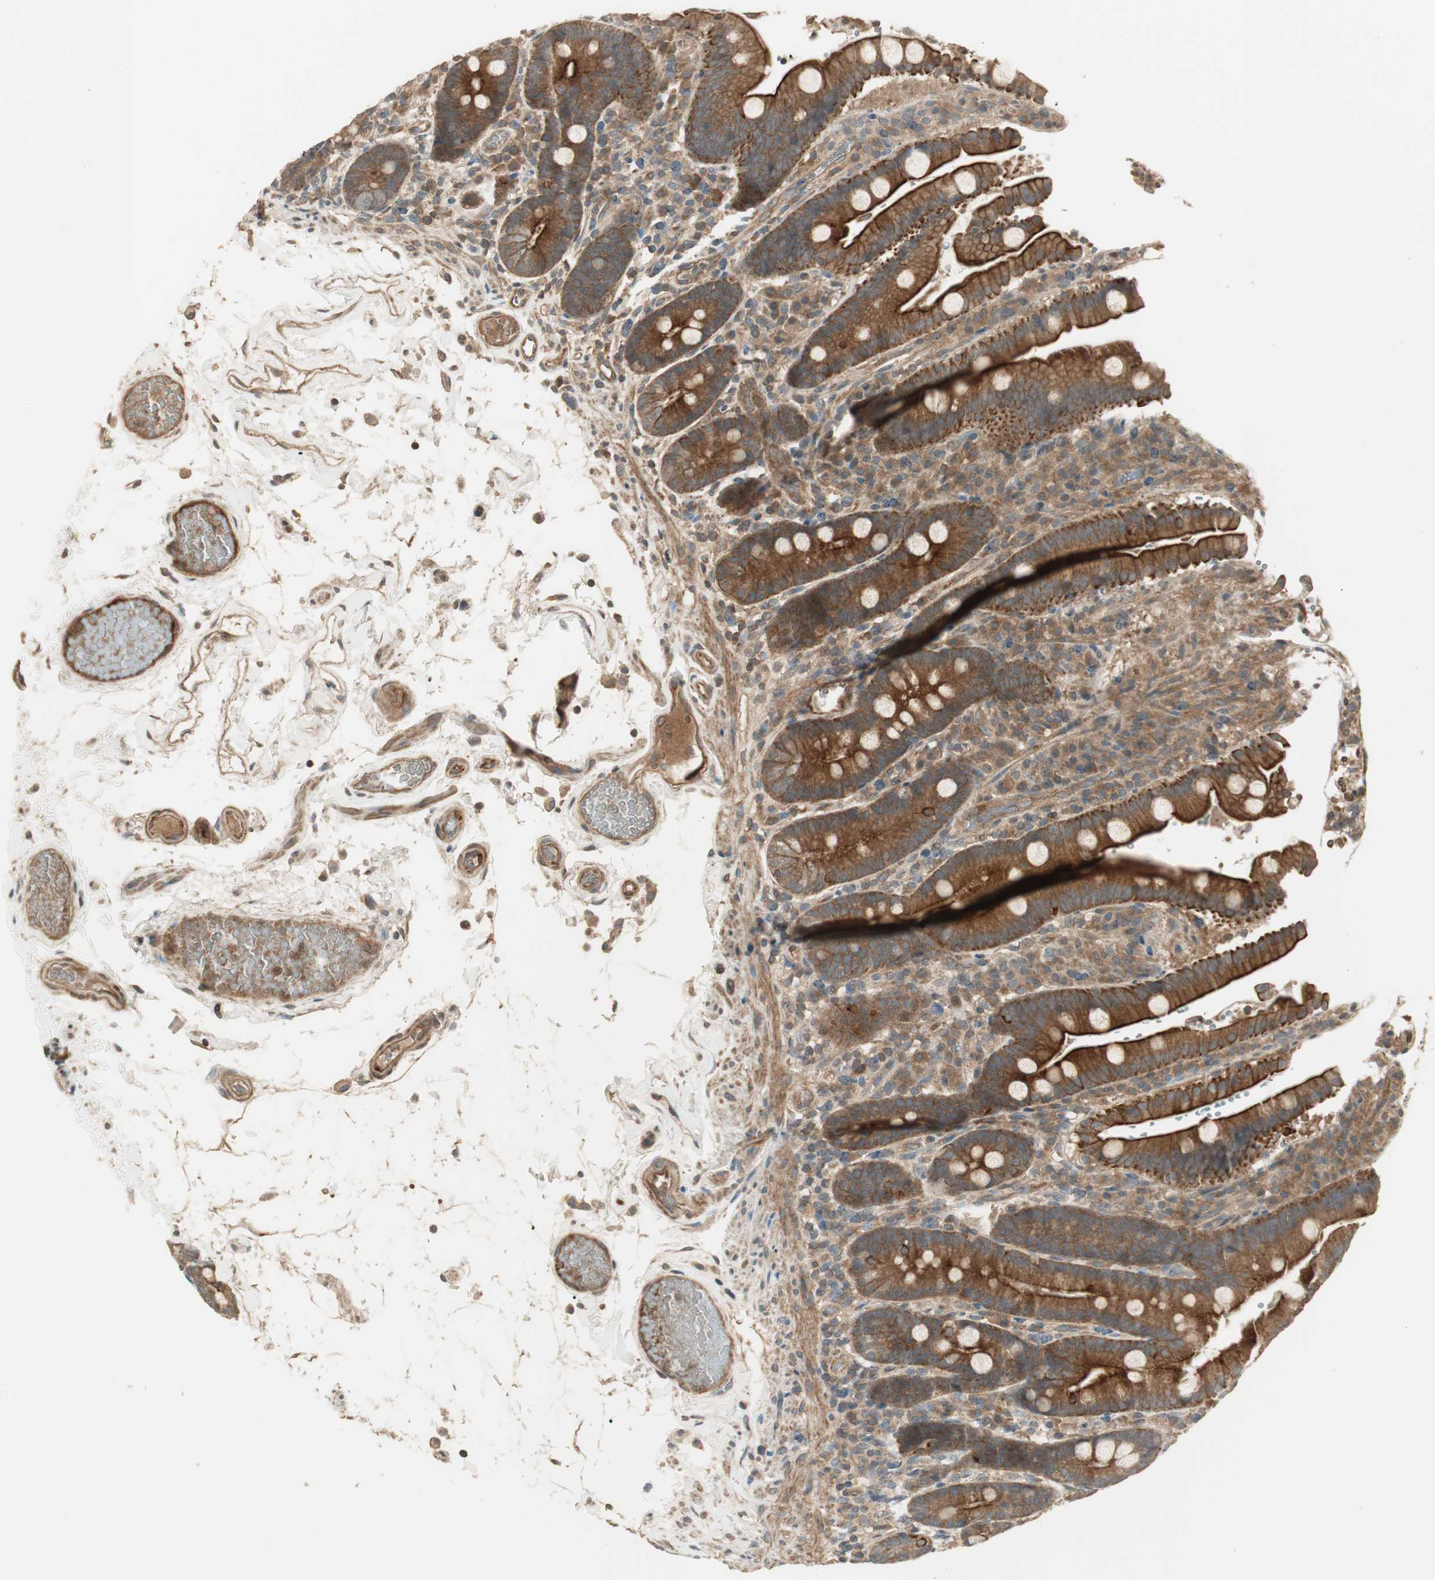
{"staining": {"intensity": "strong", "quantity": ">75%", "location": "cytoplasmic/membranous"}, "tissue": "duodenum", "cell_type": "Glandular cells", "image_type": "normal", "snomed": [{"axis": "morphology", "description": "Normal tissue, NOS"}, {"axis": "topography", "description": "Small intestine, NOS"}], "caption": "Approximately >75% of glandular cells in unremarkable duodenum show strong cytoplasmic/membranous protein positivity as visualized by brown immunohistochemical staining.", "gene": "PFDN5", "patient": {"sex": "female", "age": 71}}